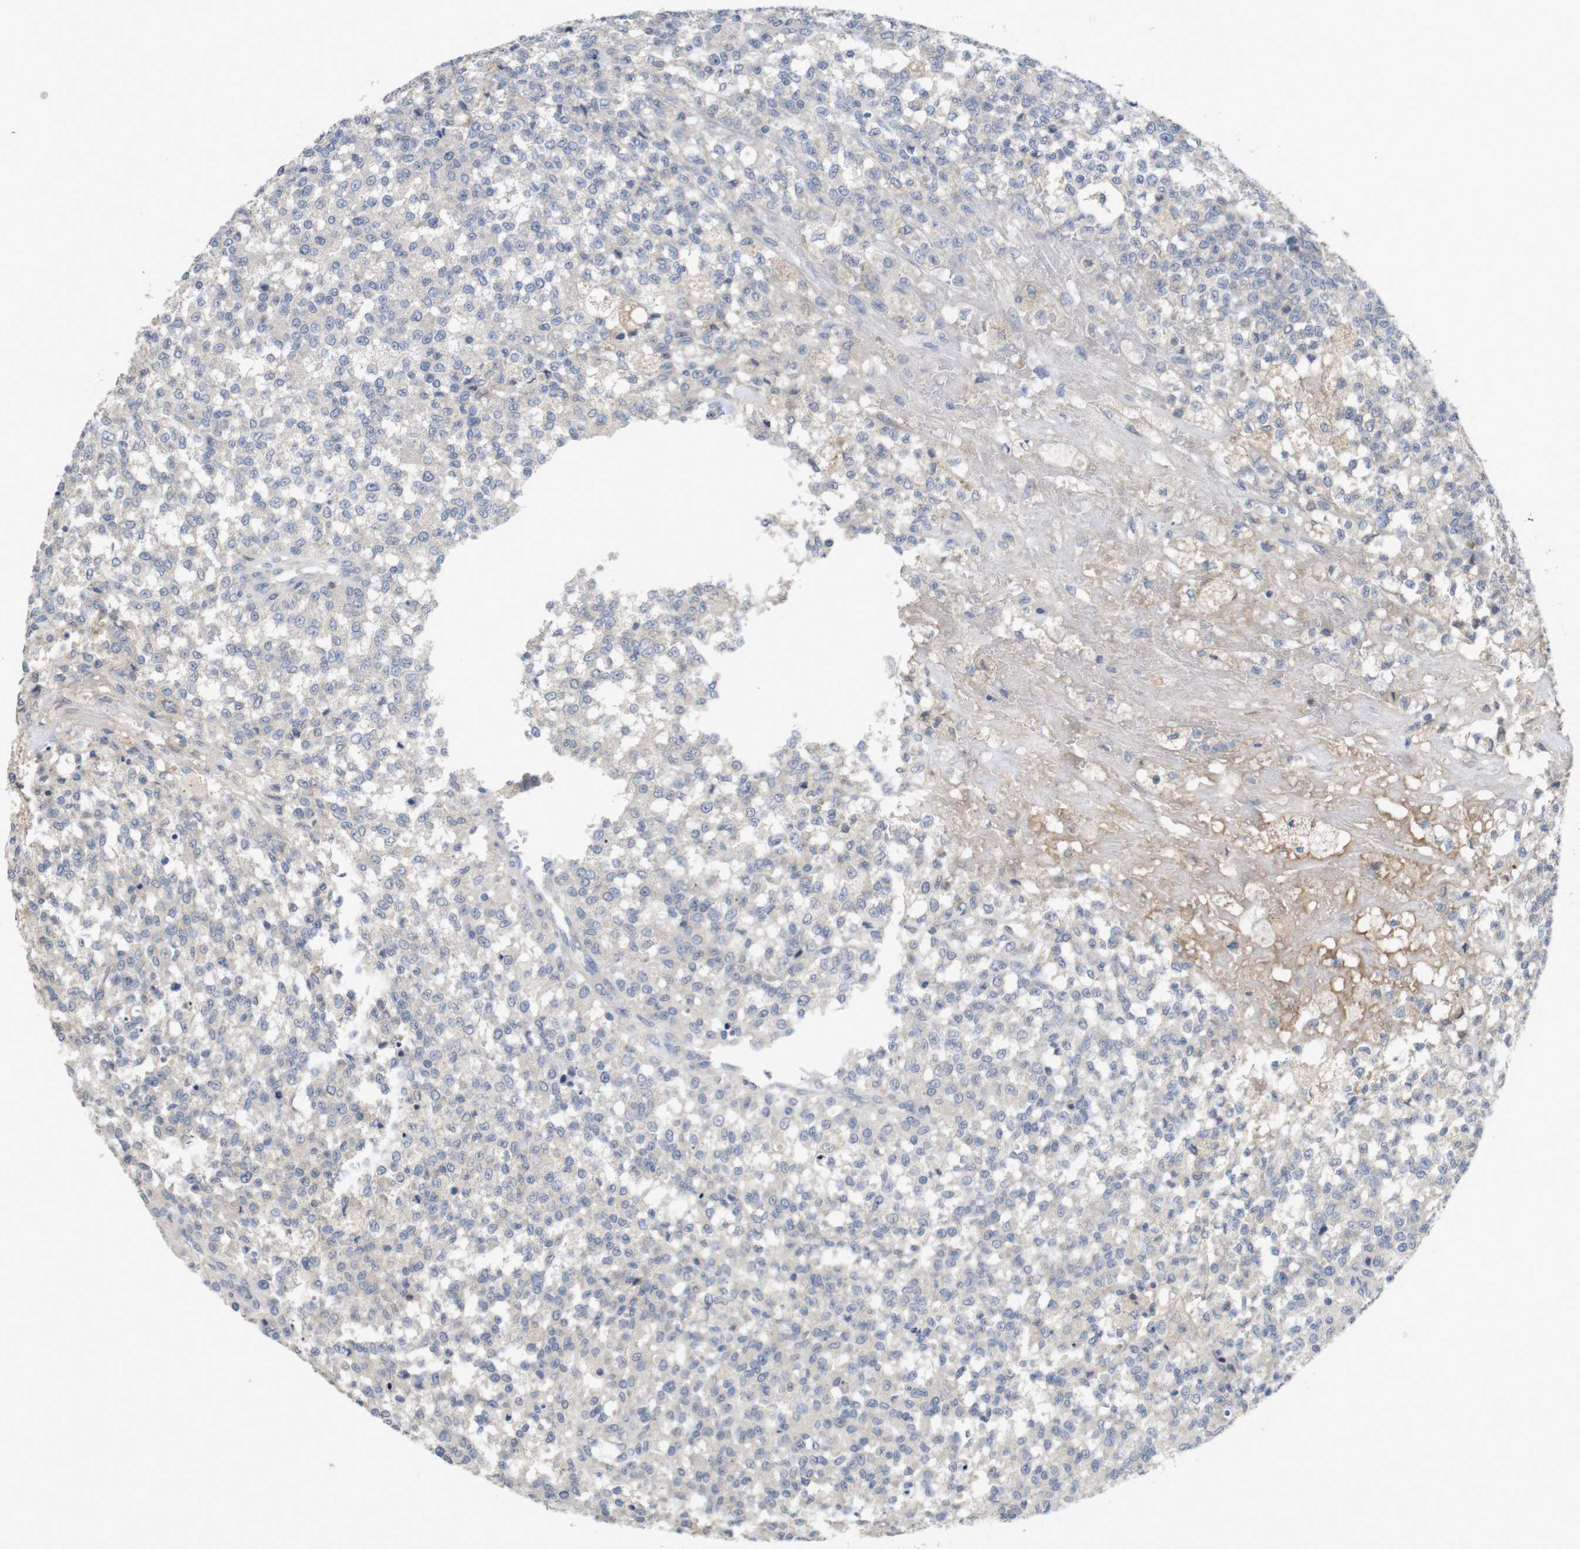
{"staining": {"intensity": "negative", "quantity": "none", "location": "none"}, "tissue": "testis cancer", "cell_type": "Tumor cells", "image_type": "cancer", "snomed": [{"axis": "morphology", "description": "Seminoma, NOS"}, {"axis": "topography", "description": "Testis"}], "caption": "The histopathology image exhibits no significant expression in tumor cells of testis cancer (seminoma).", "gene": "BCAR3", "patient": {"sex": "male", "age": 59}}